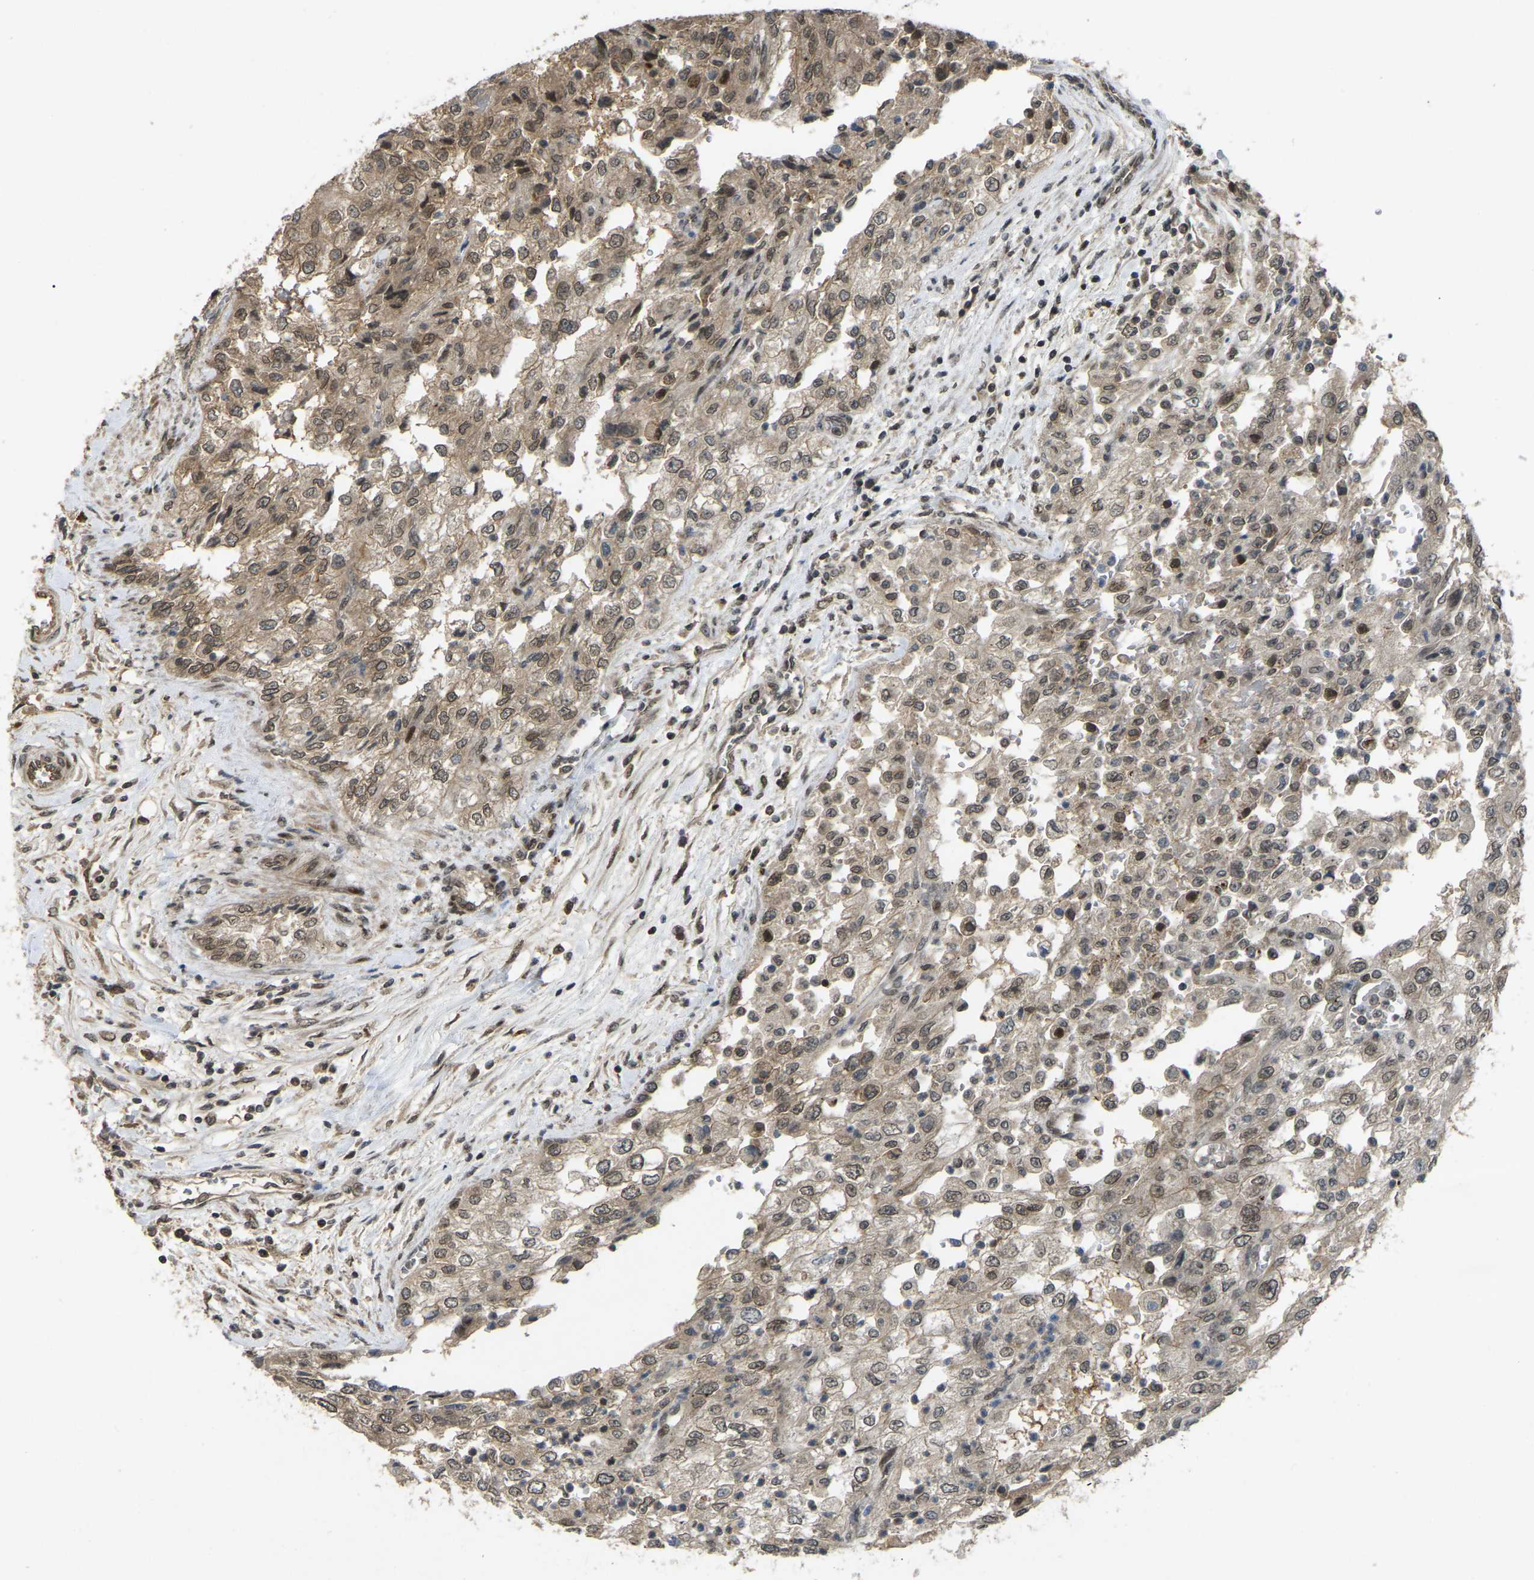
{"staining": {"intensity": "weak", "quantity": ">75%", "location": "cytoplasmic/membranous,nuclear"}, "tissue": "renal cancer", "cell_type": "Tumor cells", "image_type": "cancer", "snomed": [{"axis": "morphology", "description": "Adenocarcinoma, NOS"}, {"axis": "topography", "description": "Kidney"}], "caption": "Protein staining displays weak cytoplasmic/membranous and nuclear positivity in approximately >75% of tumor cells in renal cancer (adenocarcinoma).", "gene": "KIAA1549", "patient": {"sex": "female", "age": 54}}